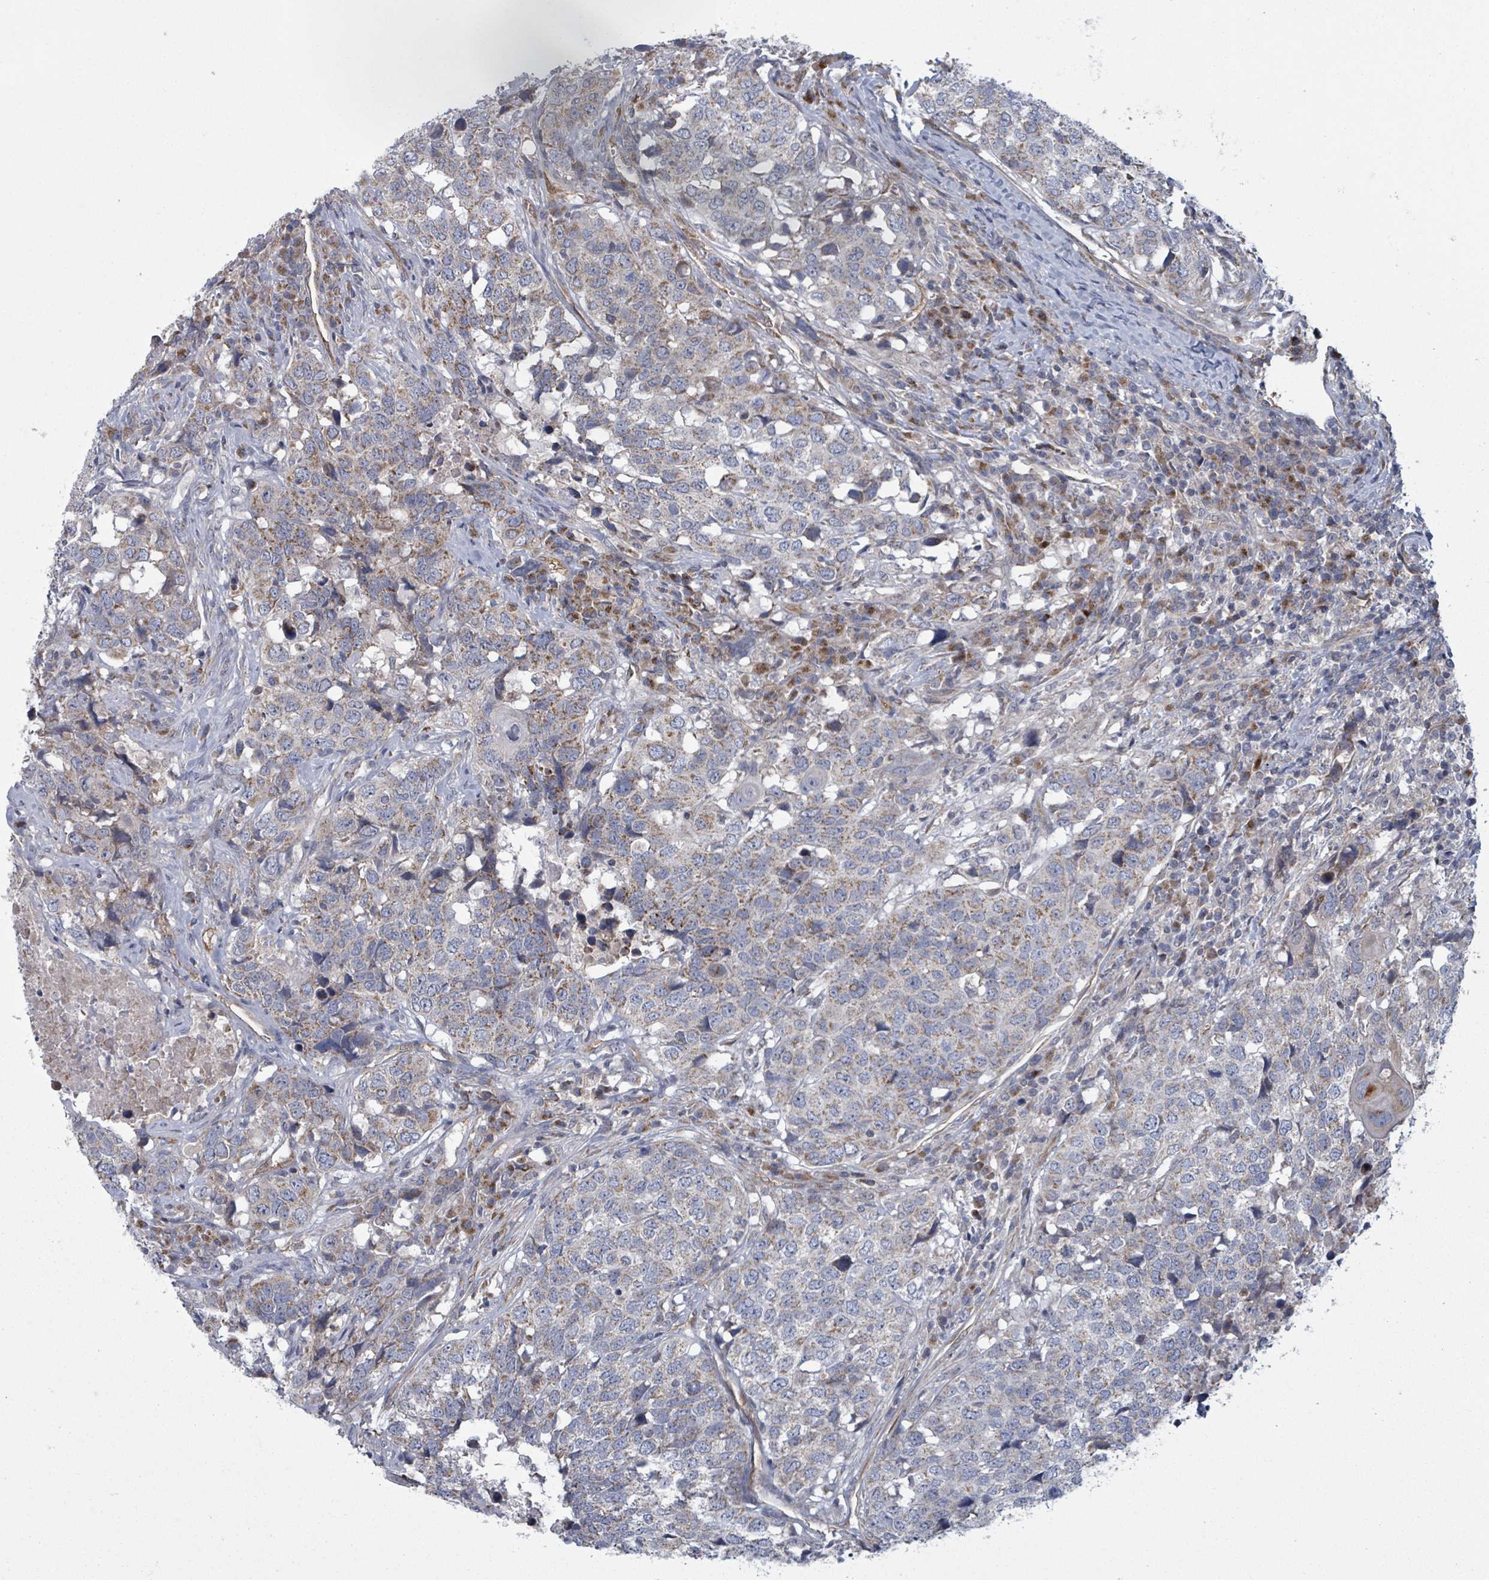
{"staining": {"intensity": "moderate", "quantity": ">75%", "location": "cytoplasmic/membranous"}, "tissue": "head and neck cancer", "cell_type": "Tumor cells", "image_type": "cancer", "snomed": [{"axis": "morphology", "description": "Normal tissue, NOS"}, {"axis": "morphology", "description": "Squamous cell carcinoma, NOS"}, {"axis": "topography", "description": "Skeletal muscle"}, {"axis": "topography", "description": "Vascular tissue"}, {"axis": "topography", "description": "Peripheral nerve tissue"}, {"axis": "topography", "description": "Head-Neck"}], "caption": "This micrograph shows immunohistochemistry (IHC) staining of squamous cell carcinoma (head and neck), with medium moderate cytoplasmic/membranous staining in approximately >75% of tumor cells.", "gene": "FKBP1A", "patient": {"sex": "male", "age": 66}}